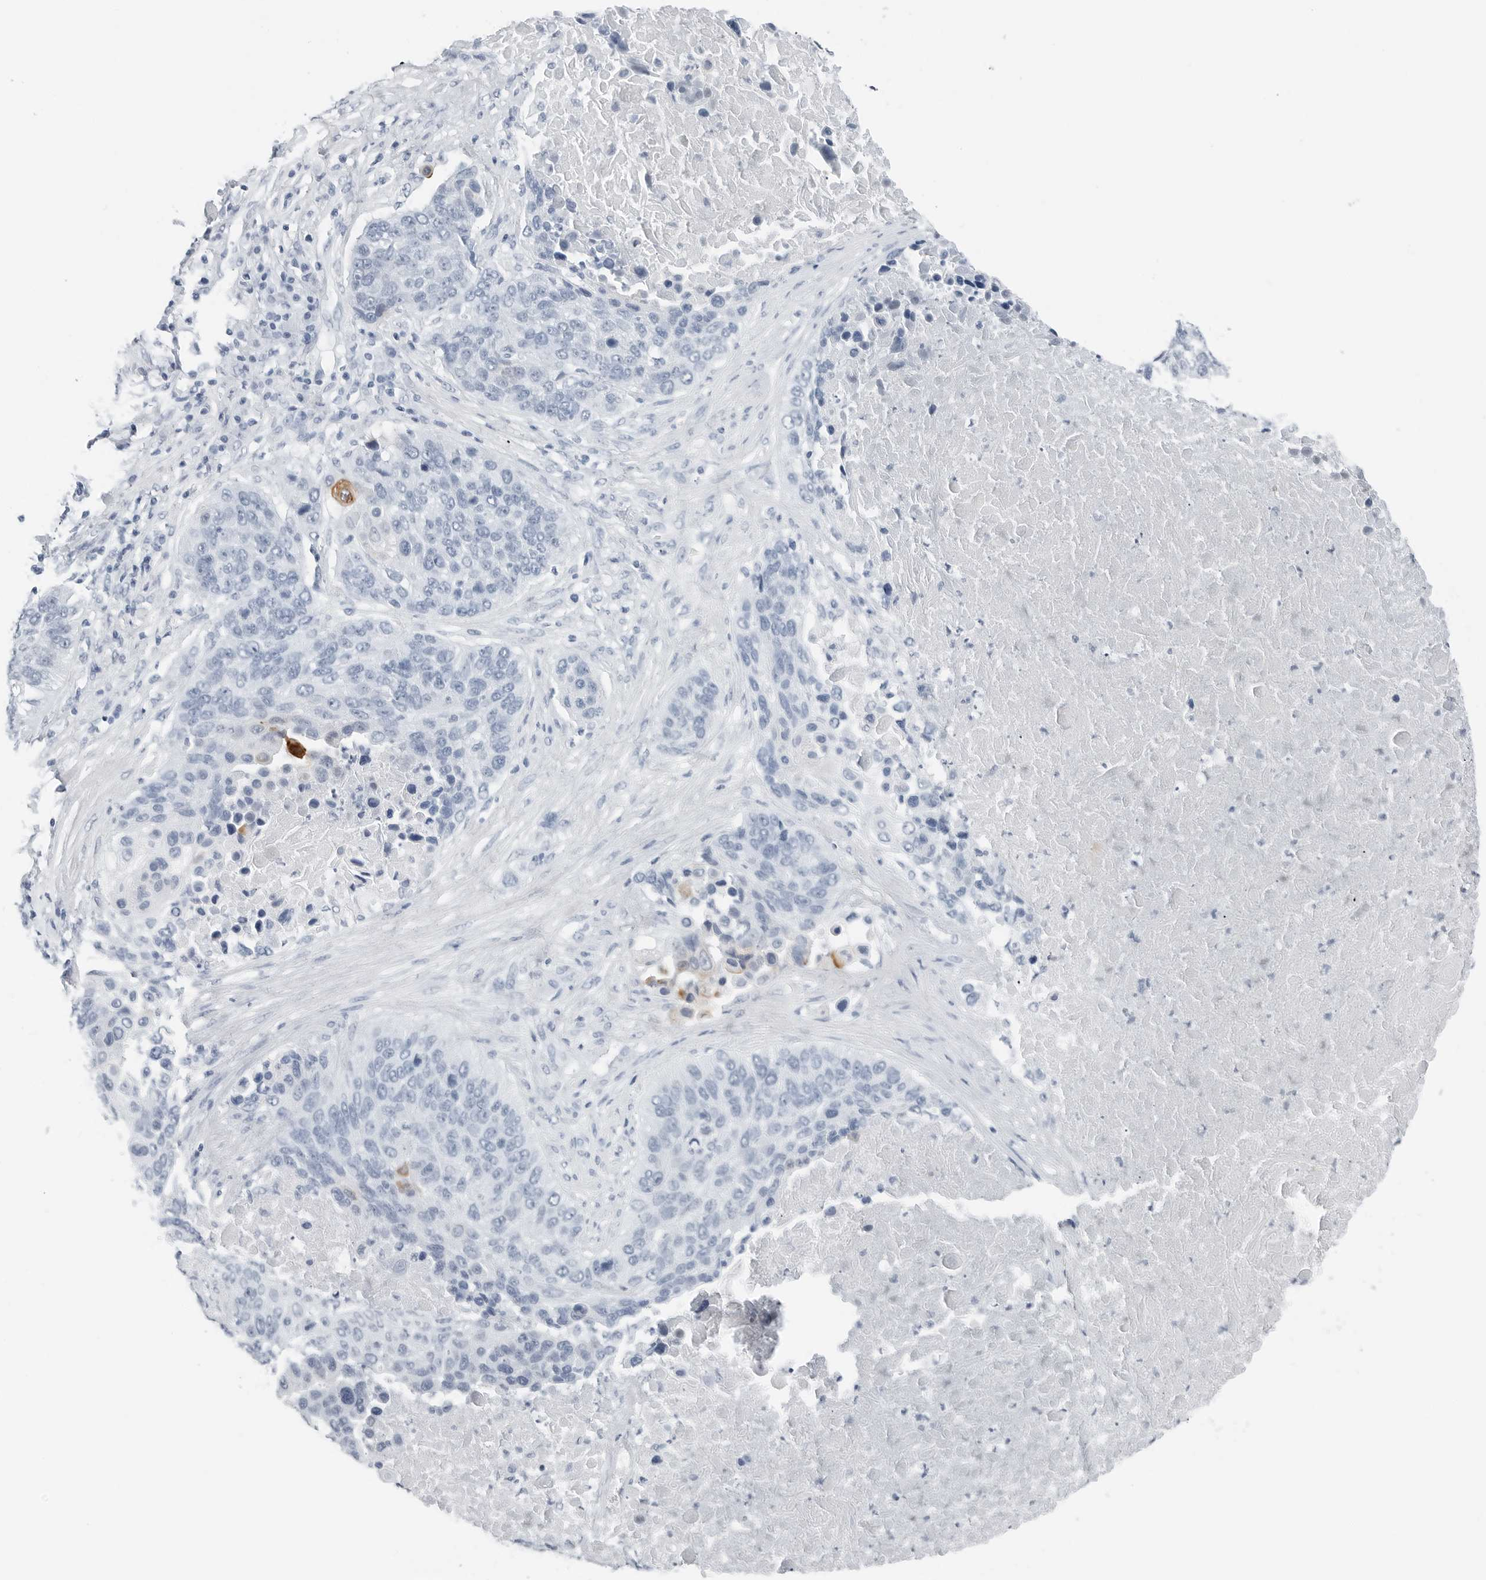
{"staining": {"intensity": "negative", "quantity": "none", "location": "none"}, "tissue": "lung cancer", "cell_type": "Tumor cells", "image_type": "cancer", "snomed": [{"axis": "morphology", "description": "Squamous cell carcinoma, NOS"}, {"axis": "topography", "description": "Lung"}], "caption": "High power microscopy photomicrograph of an immunohistochemistry (IHC) micrograph of squamous cell carcinoma (lung), revealing no significant staining in tumor cells.", "gene": "SLPI", "patient": {"sex": "male", "age": 66}}